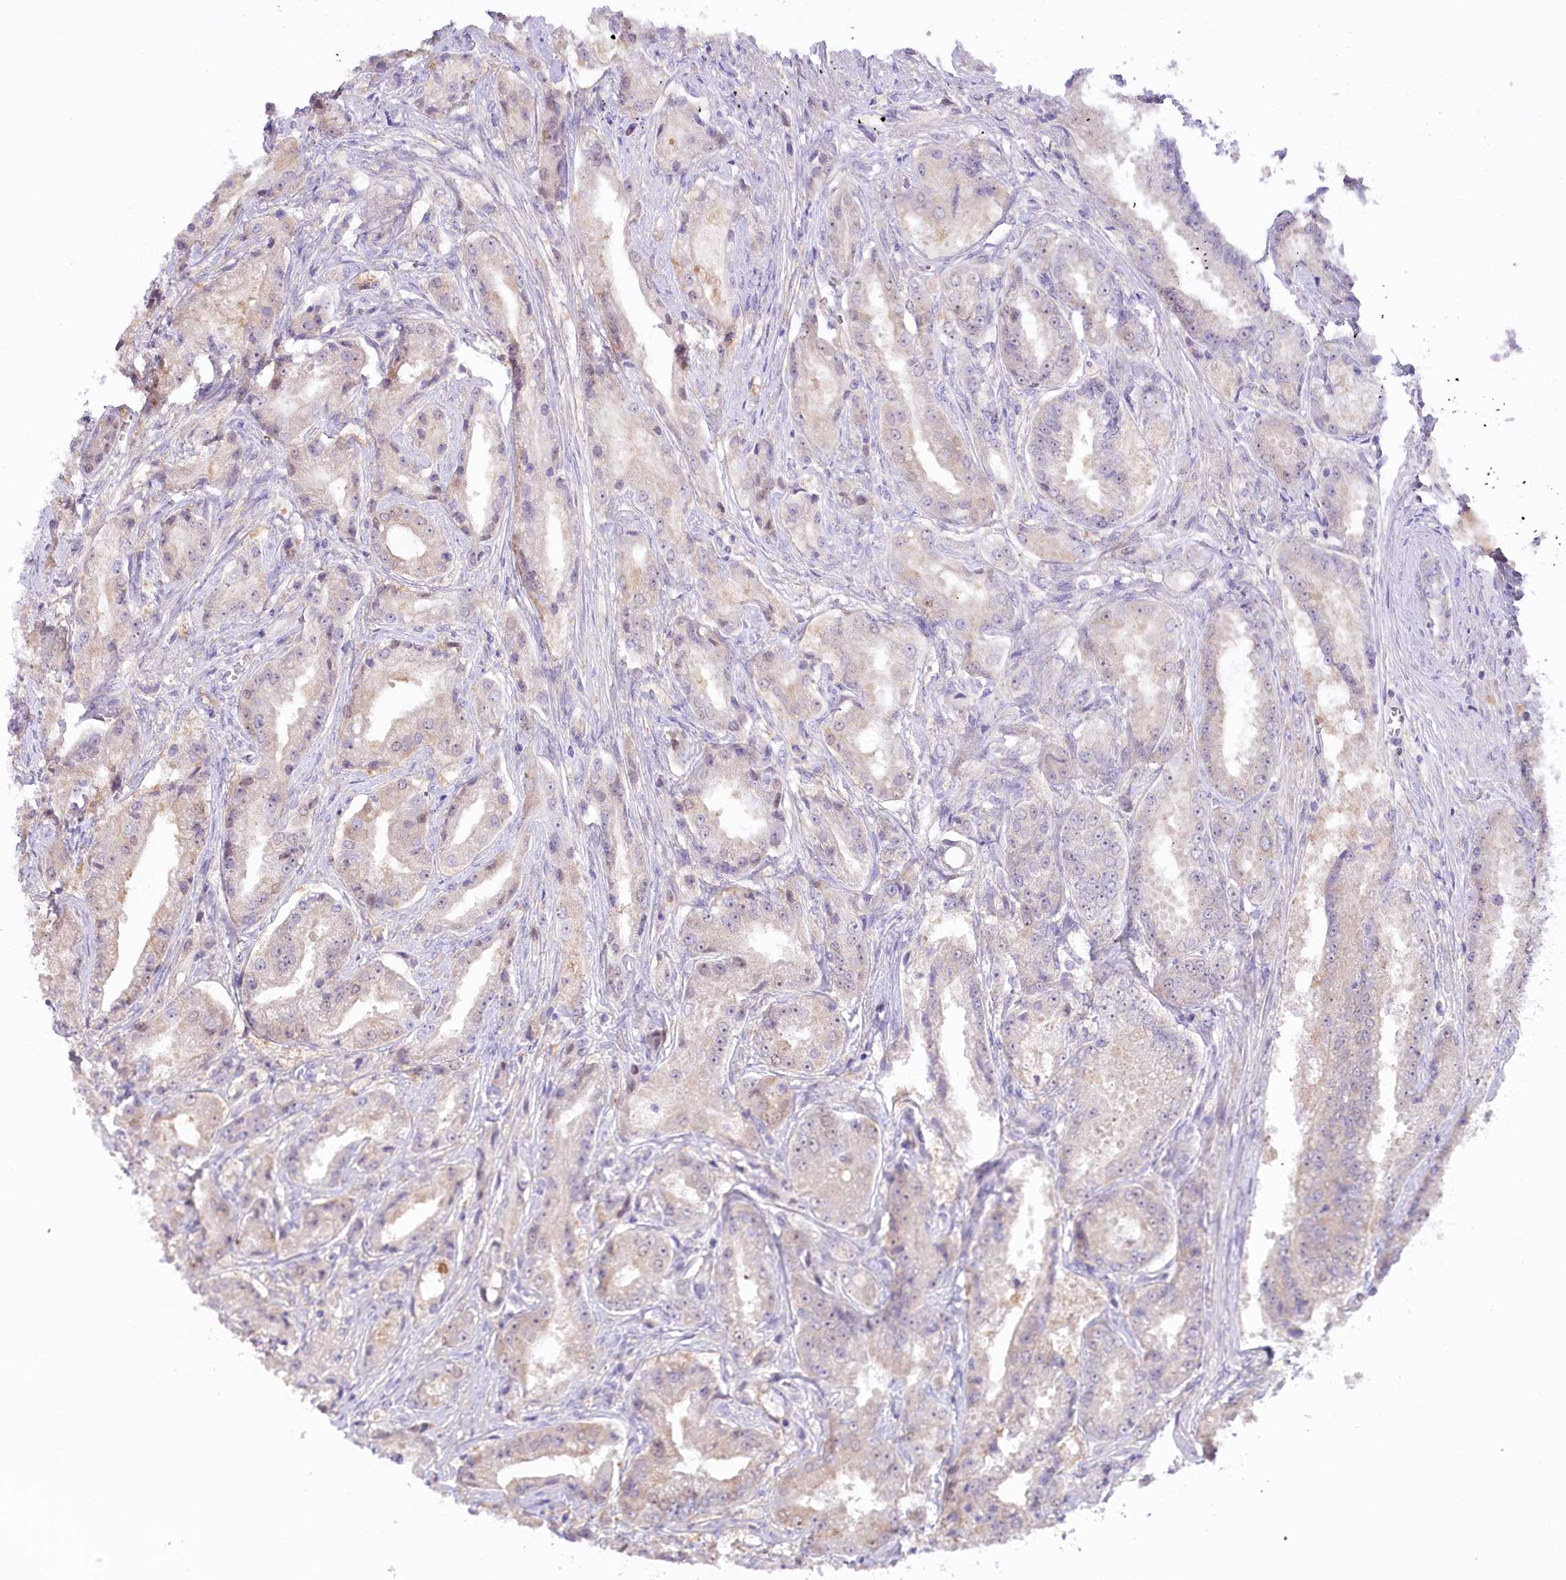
{"staining": {"intensity": "weak", "quantity": "<25%", "location": "cytoplasmic/membranous"}, "tissue": "prostate cancer", "cell_type": "Tumor cells", "image_type": "cancer", "snomed": [{"axis": "morphology", "description": "Adenocarcinoma, High grade"}, {"axis": "topography", "description": "Prostate"}], "caption": "Histopathology image shows no significant protein staining in tumor cells of high-grade adenocarcinoma (prostate).", "gene": "MYOZ1", "patient": {"sex": "male", "age": 72}}